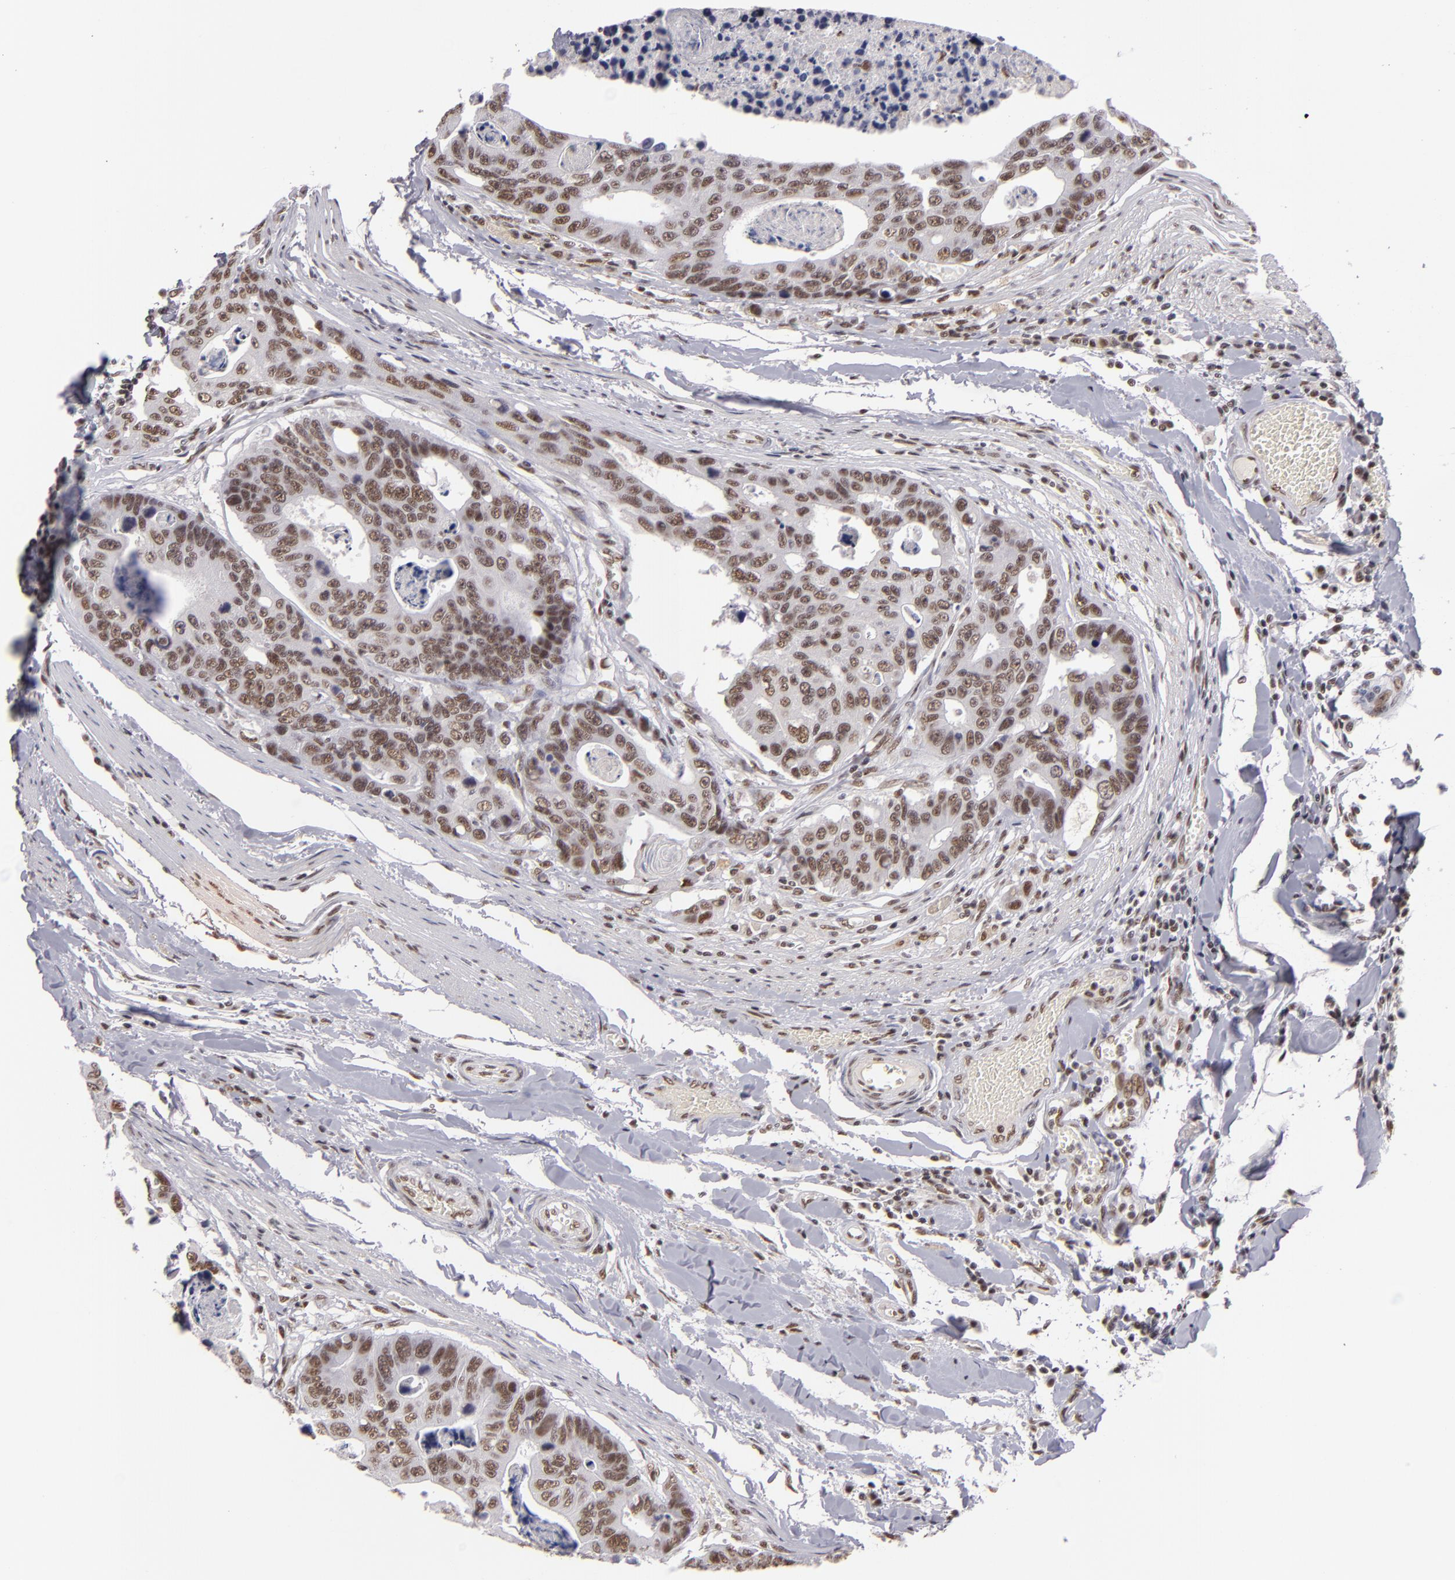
{"staining": {"intensity": "moderate", "quantity": "25%-75%", "location": "nuclear"}, "tissue": "colorectal cancer", "cell_type": "Tumor cells", "image_type": "cancer", "snomed": [{"axis": "morphology", "description": "Adenocarcinoma, NOS"}, {"axis": "topography", "description": "Colon"}], "caption": "IHC of human colorectal cancer (adenocarcinoma) reveals medium levels of moderate nuclear staining in about 25%-75% of tumor cells. The protein is stained brown, and the nuclei are stained in blue (DAB (3,3'-diaminobenzidine) IHC with brightfield microscopy, high magnification).", "gene": "INTS6", "patient": {"sex": "female", "age": 86}}